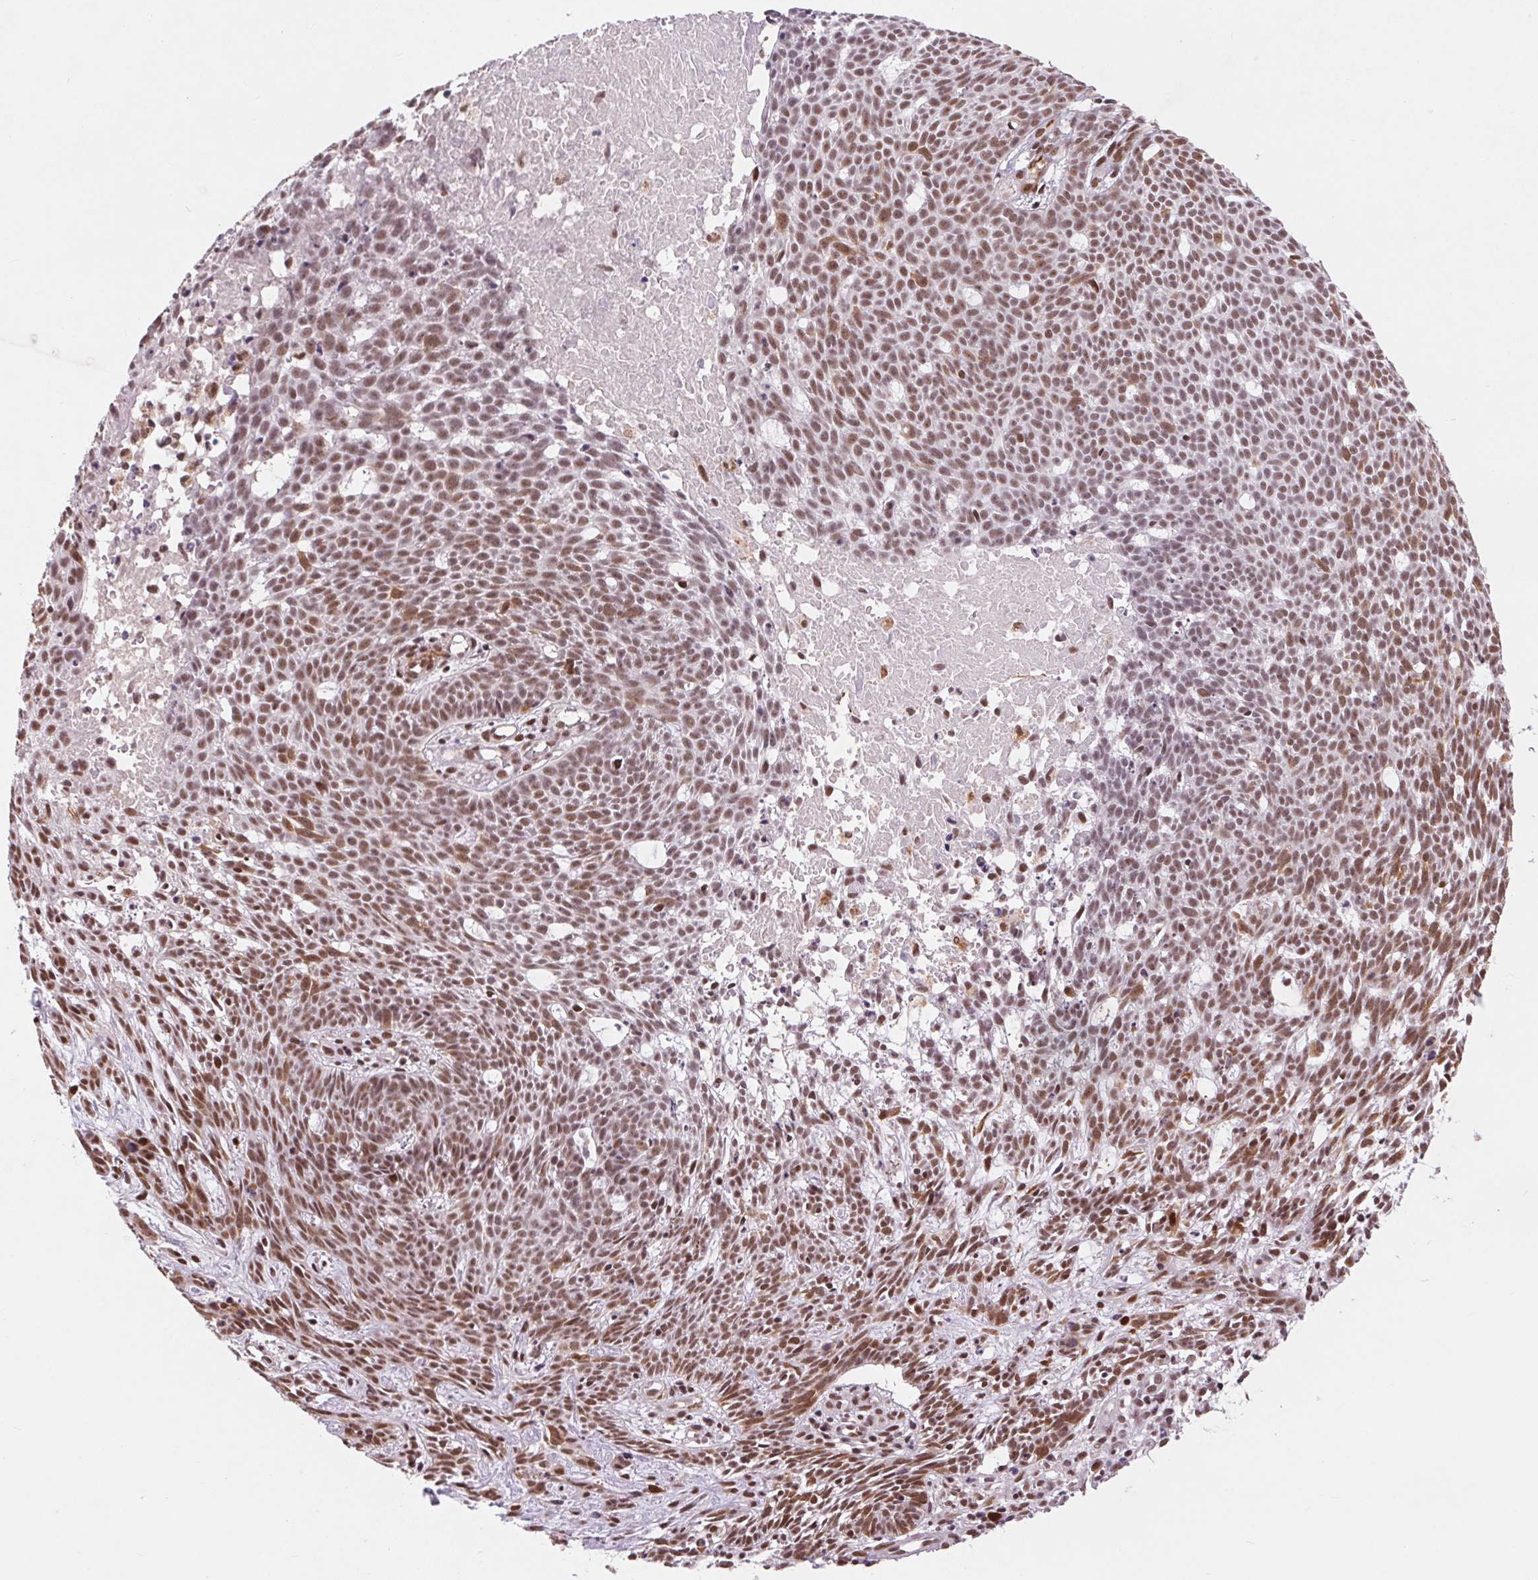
{"staining": {"intensity": "moderate", "quantity": ">75%", "location": "nuclear"}, "tissue": "skin cancer", "cell_type": "Tumor cells", "image_type": "cancer", "snomed": [{"axis": "morphology", "description": "Basal cell carcinoma"}, {"axis": "topography", "description": "Skin"}], "caption": "This is an image of immunohistochemistry (IHC) staining of skin basal cell carcinoma, which shows moderate staining in the nuclear of tumor cells.", "gene": "CD2BP2", "patient": {"sex": "male", "age": 59}}